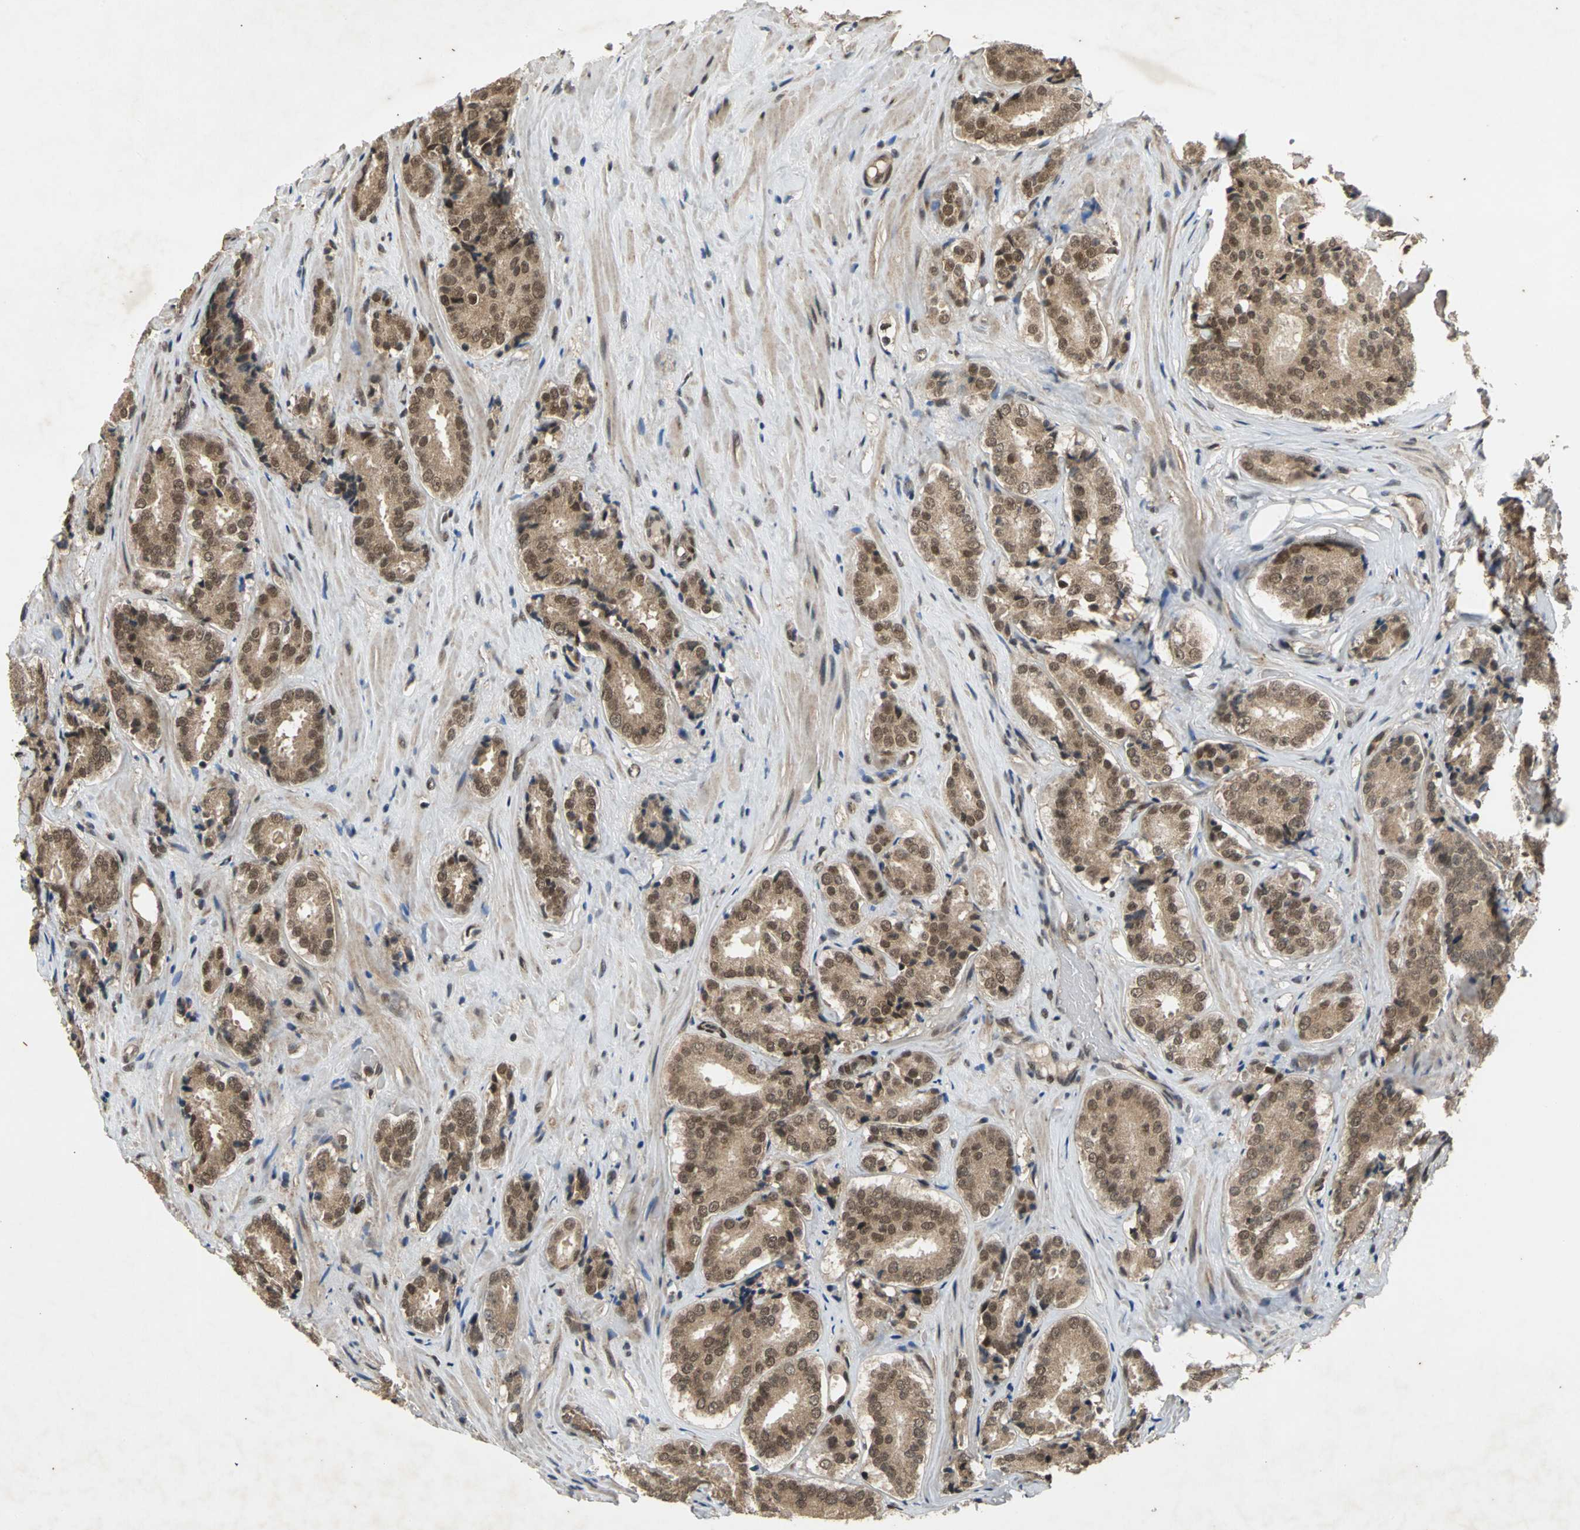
{"staining": {"intensity": "moderate", "quantity": ">75%", "location": "cytoplasmic/membranous"}, "tissue": "prostate cancer", "cell_type": "Tumor cells", "image_type": "cancer", "snomed": [{"axis": "morphology", "description": "Adenocarcinoma, High grade"}, {"axis": "topography", "description": "Prostate"}], "caption": "About >75% of tumor cells in human prostate adenocarcinoma (high-grade) demonstrate moderate cytoplasmic/membranous protein positivity as visualized by brown immunohistochemical staining.", "gene": "NOTCH3", "patient": {"sex": "male", "age": 70}}